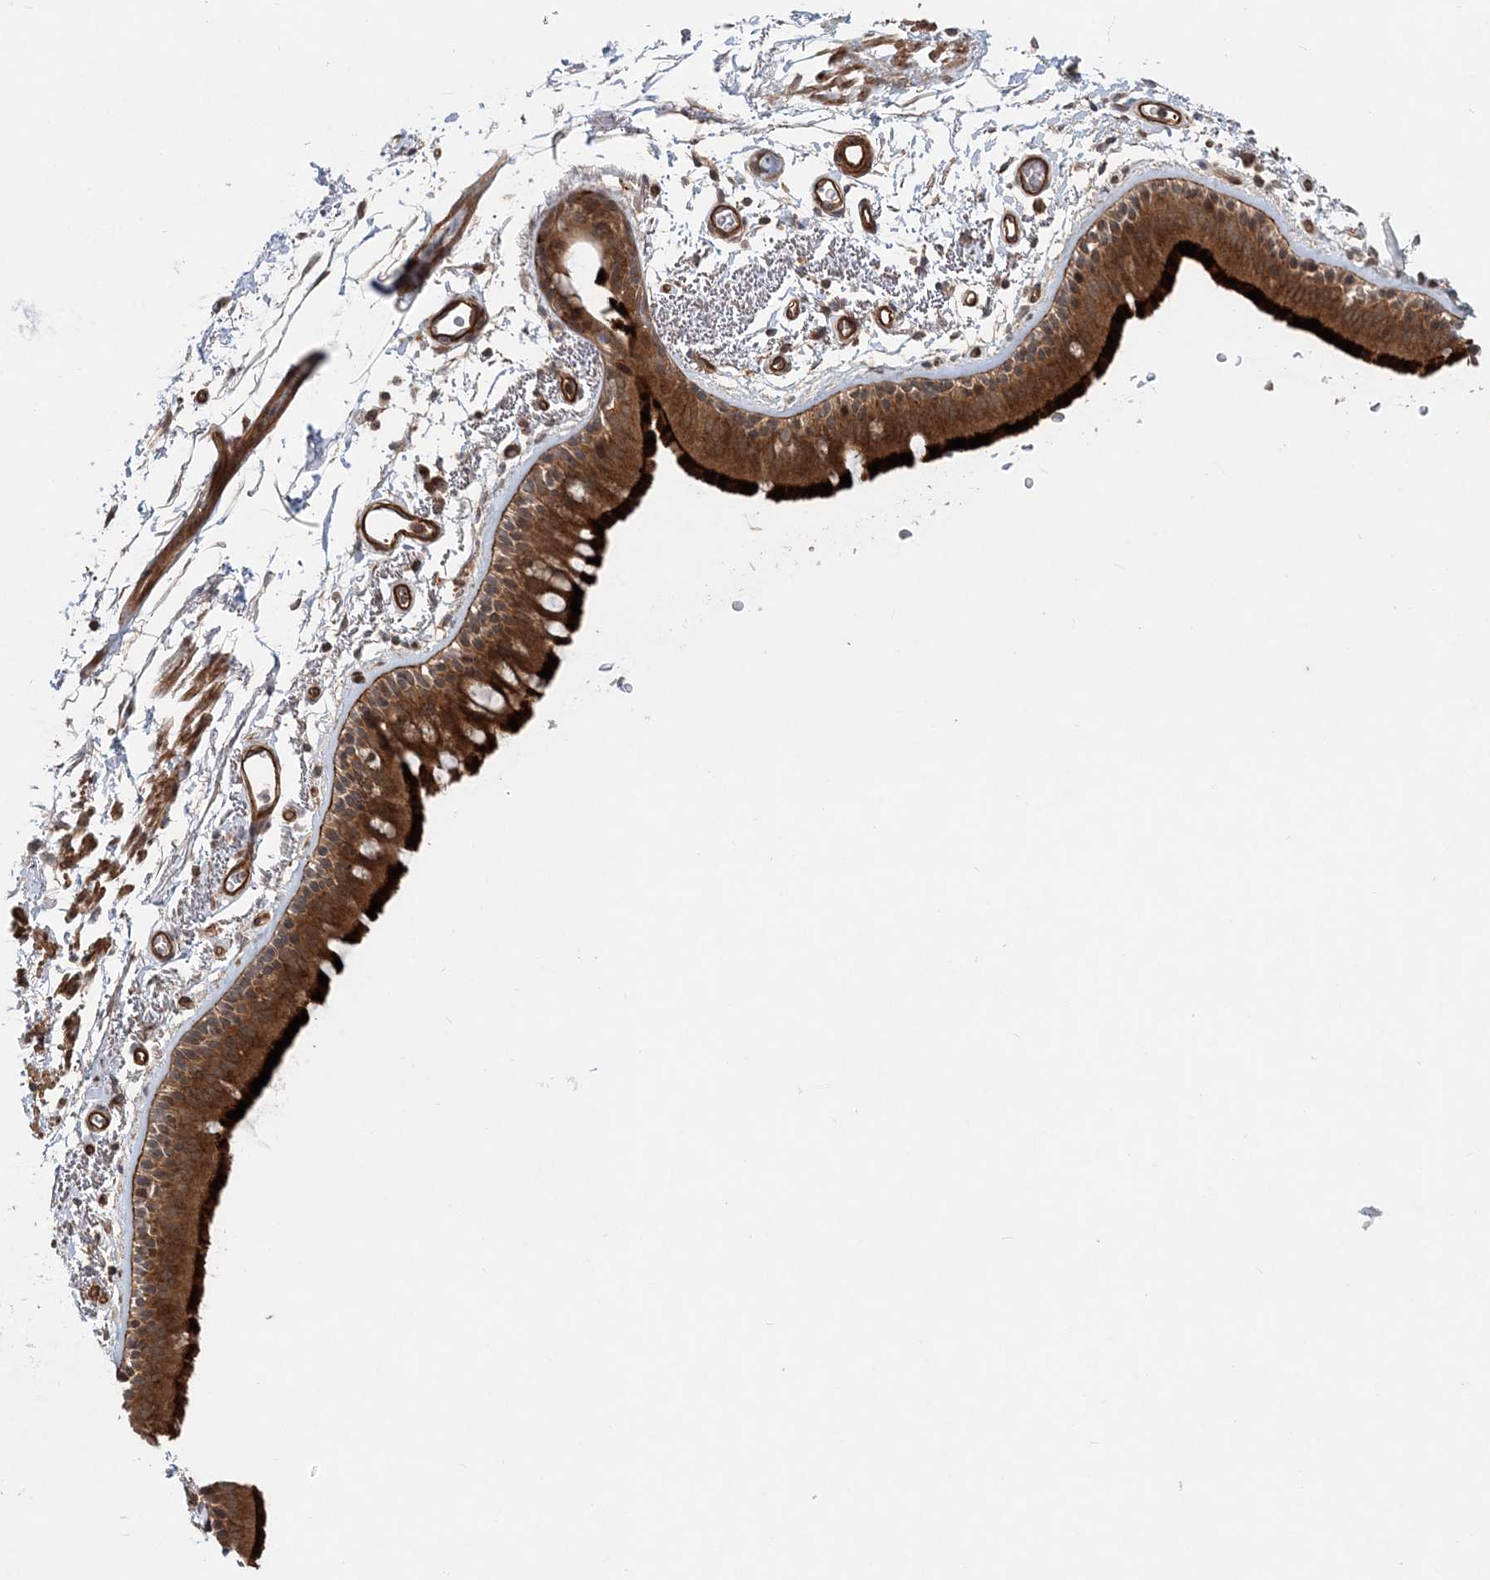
{"staining": {"intensity": "strong", "quantity": ">75%", "location": "cytoplasmic/membranous"}, "tissue": "bronchus", "cell_type": "Respiratory epithelial cells", "image_type": "normal", "snomed": [{"axis": "morphology", "description": "Normal tissue, NOS"}, {"axis": "topography", "description": "Lymph node"}, {"axis": "topography", "description": "Bronchus"}], "caption": "A high amount of strong cytoplasmic/membranous positivity is present in about >75% of respiratory epithelial cells in normal bronchus.", "gene": "GEMIN5", "patient": {"sex": "female", "age": 70}}